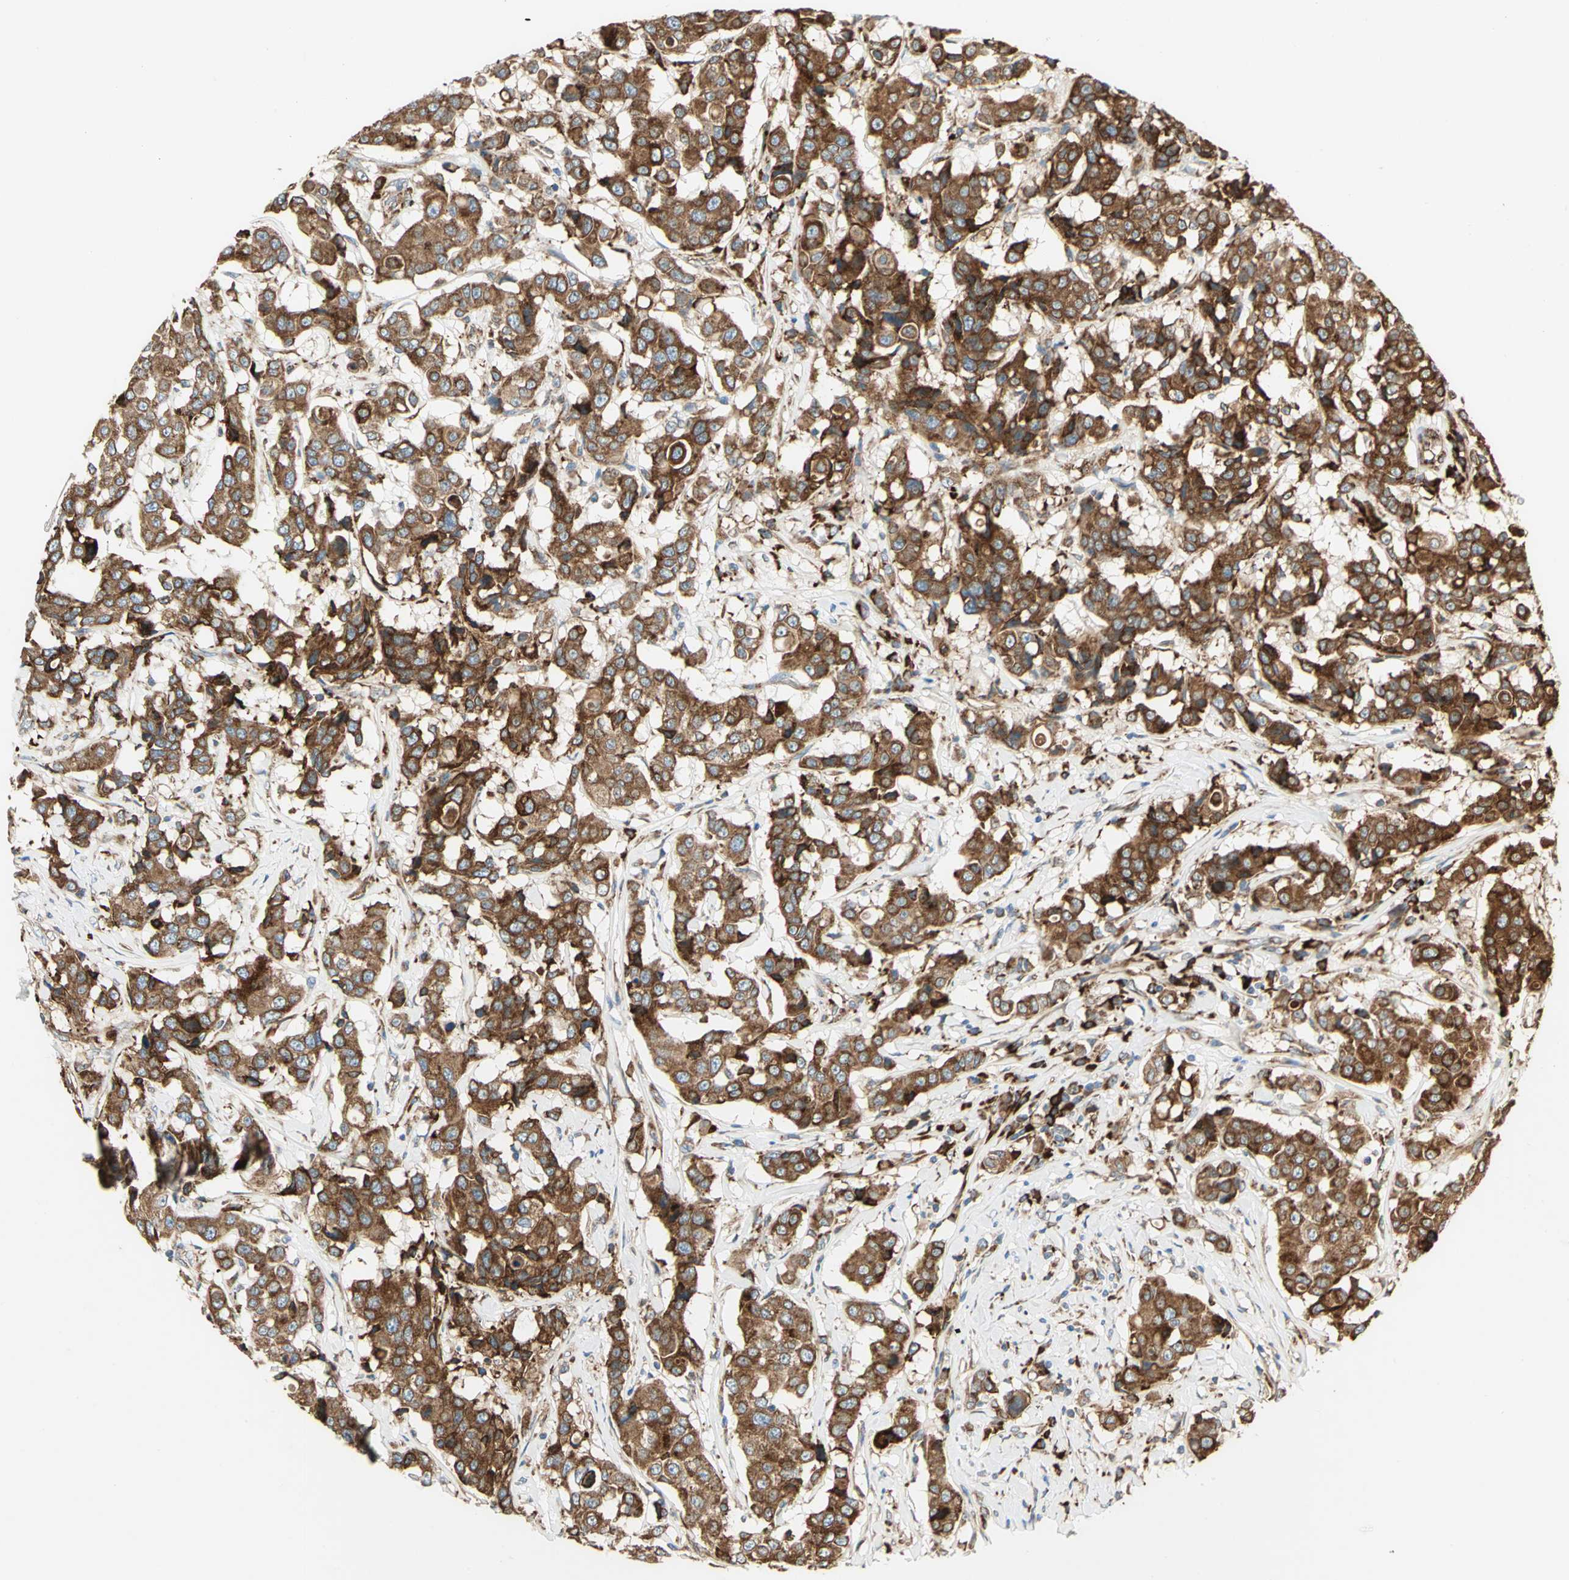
{"staining": {"intensity": "strong", "quantity": ">75%", "location": "cytoplasmic/membranous"}, "tissue": "breast cancer", "cell_type": "Tumor cells", "image_type": "cancer", "snomed": [{"axis": "morphology", "description": "Duct carcinoma"}, {"axis": "topography", "description": "Breast"}], "caption": "Tumor cells exhibit high levels of strong cytoplasmic/membranous staining in about >75% of cells in invasive ductal carcinoma (breast).", "gene": "PDIA4", "patient": {"sex": "female", "age": 27}}